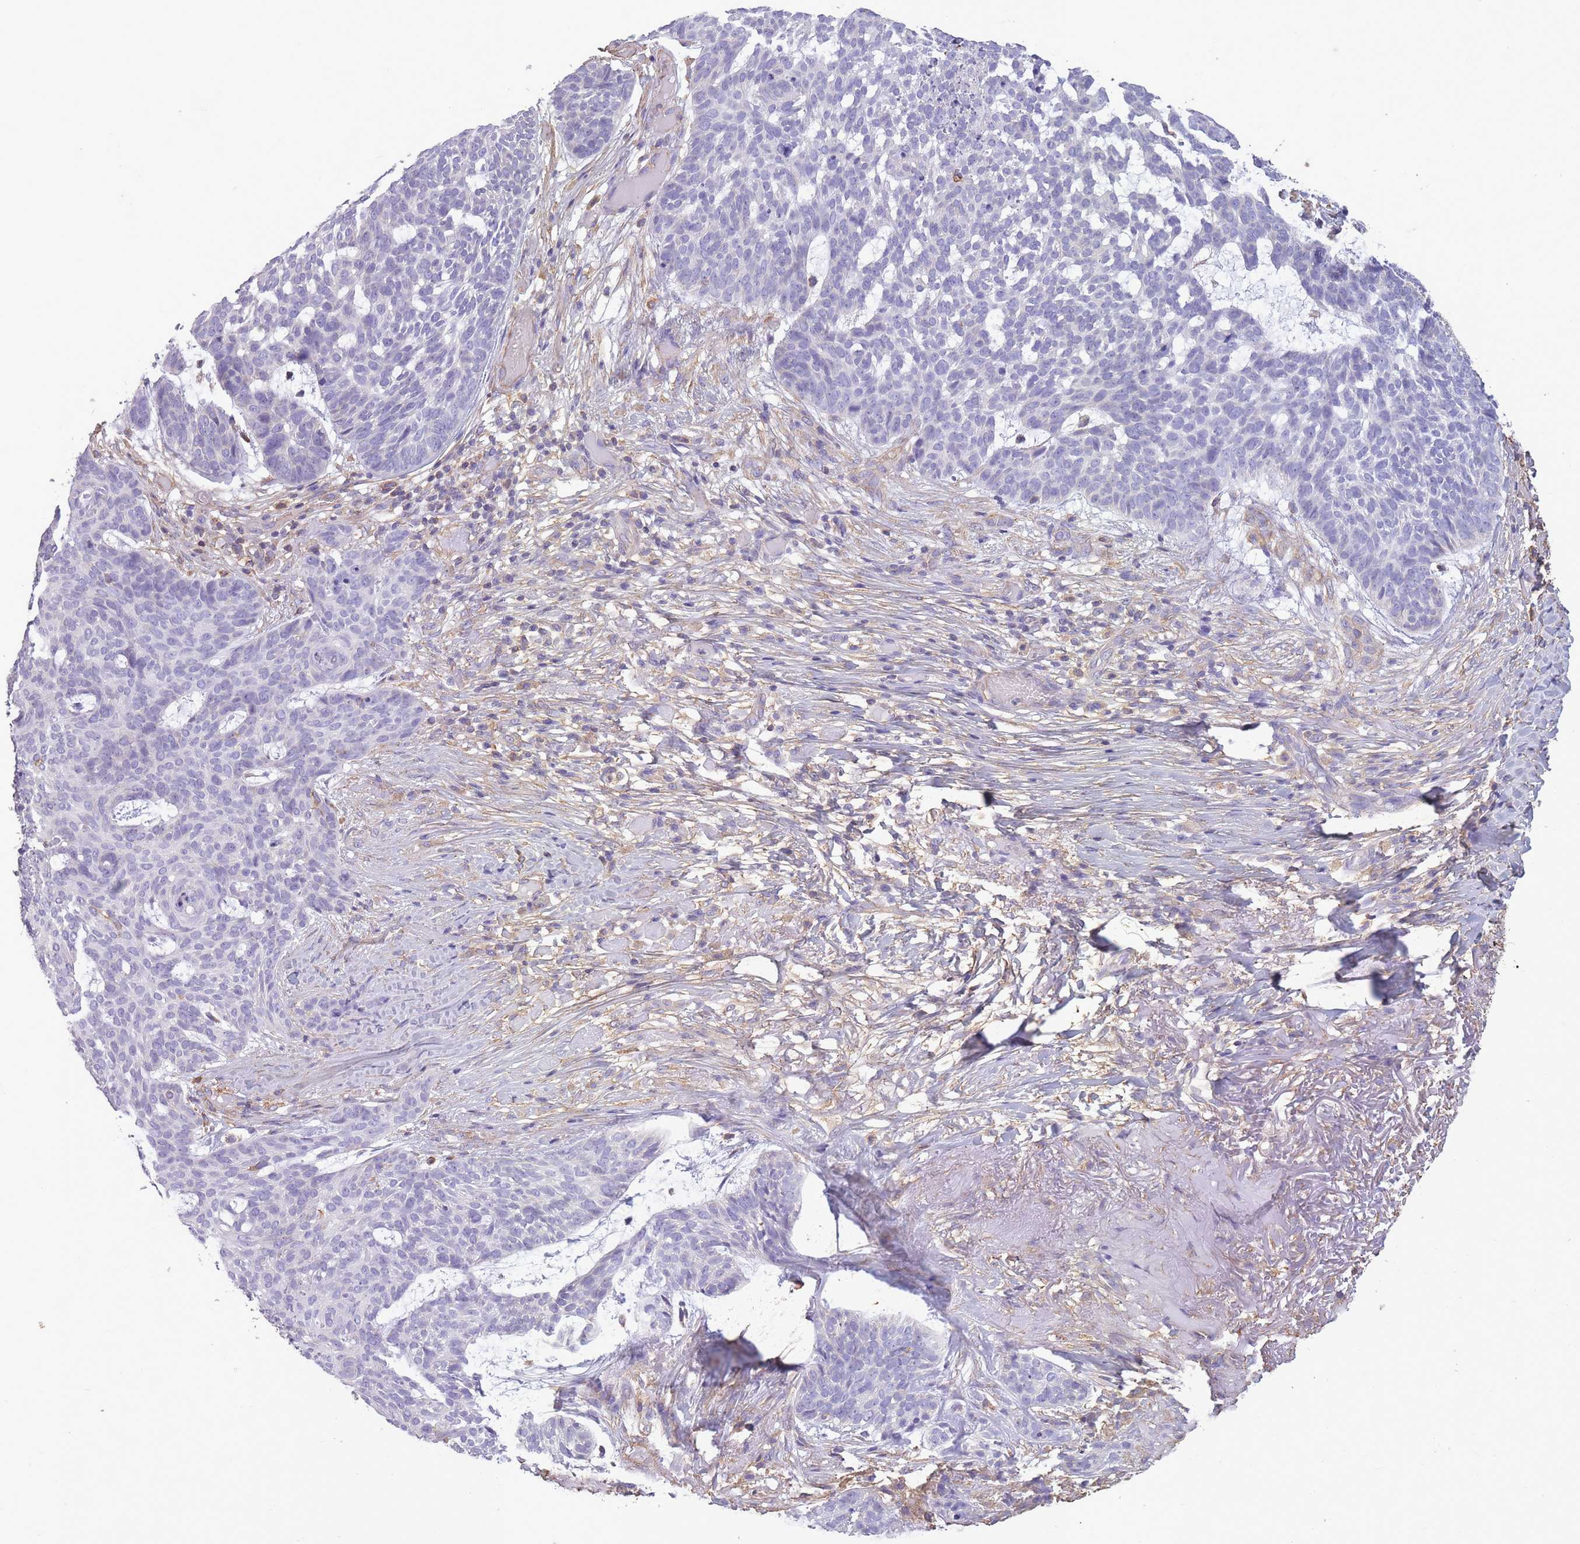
{"staining": {"intensity": "negative", "quantity": "none", "location": "none"}, "tissue": "skin cancer", "cell_type": "Tumor cells", "image_type": "cancer", "snomed": [{"axis": "morphology", "description": "Basal cell carcinoma"}, {"axis": "topography", "description": "Skin"}], "caption": "A high-resolution image shows IHC staining of skin basal cell carcinoma, which exhibits no significant staining in tumor cells. Brightfield microscopy of immunohistochemistry (IHC) stained with DAB (3,3'-diaminobenzidine) (brown) and hematoxylin (blue), captured at high magnification.", "gene": "ADD1", "patient": {"sex": "female", "age": 89}}